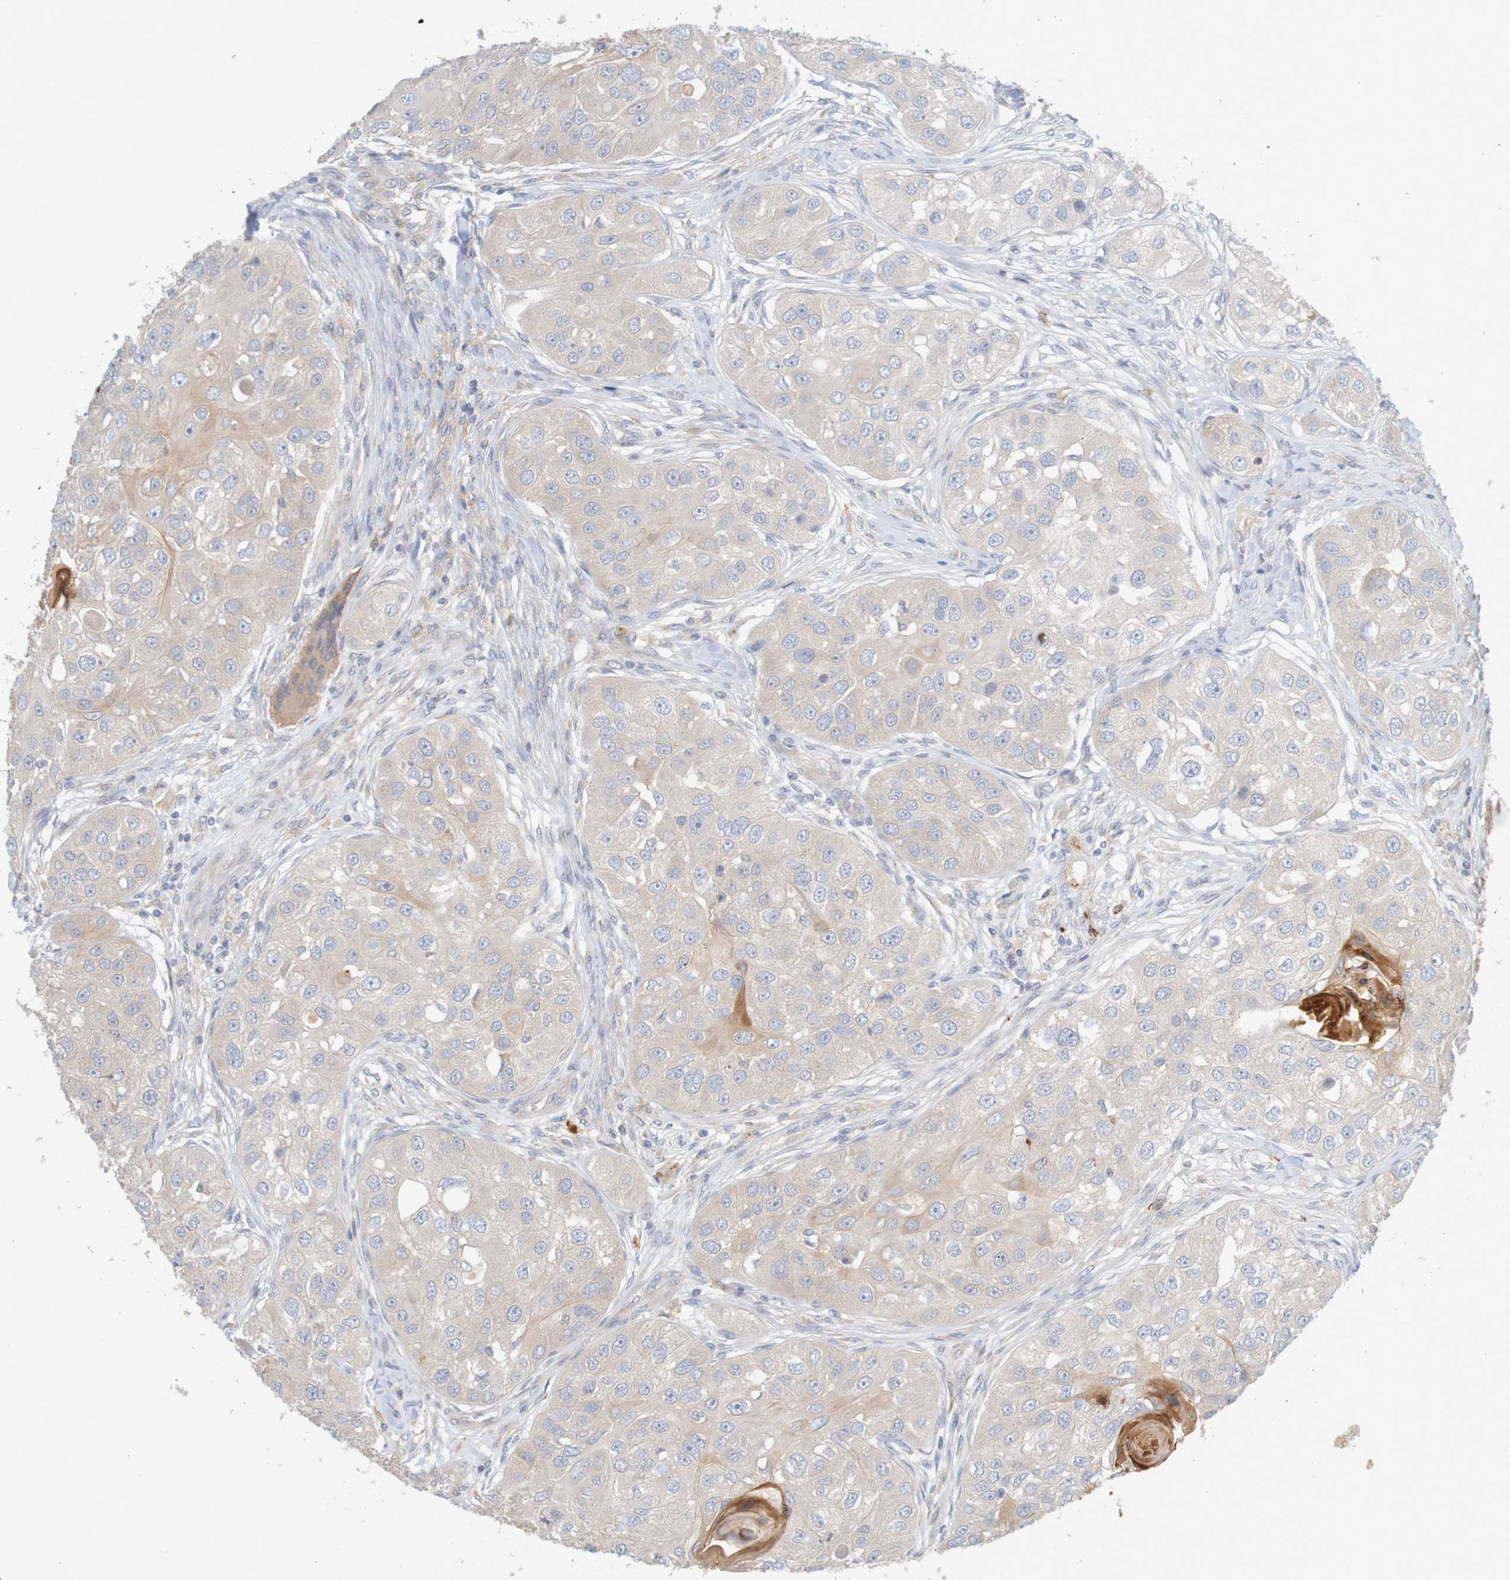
{"staining": {"intensity": "weak", "quantity": "<25%", "location": "cytoplasmic/membranous"}, "tissue": "head and neck cancer", "cell_type": "Tumor cells", "image_type": "cancer", "snomed": [{"axis": "morphology", "description": "Normal tissue, NOS"}, {"axis": "morphology", "description": "Squamous cell carcinoma, NOS"}, {"axis": "topography", "description": "Skeletal muscle"}, {"axis": "topography", "description": "Head-Neck"}], "caption": "Head and neck squamous cell carcinoma stained for a protein using immunohistochemistry shows no positivity tumor cells.", "gene": "KRT23", "patient": {"sex": "male", "age": 51}}